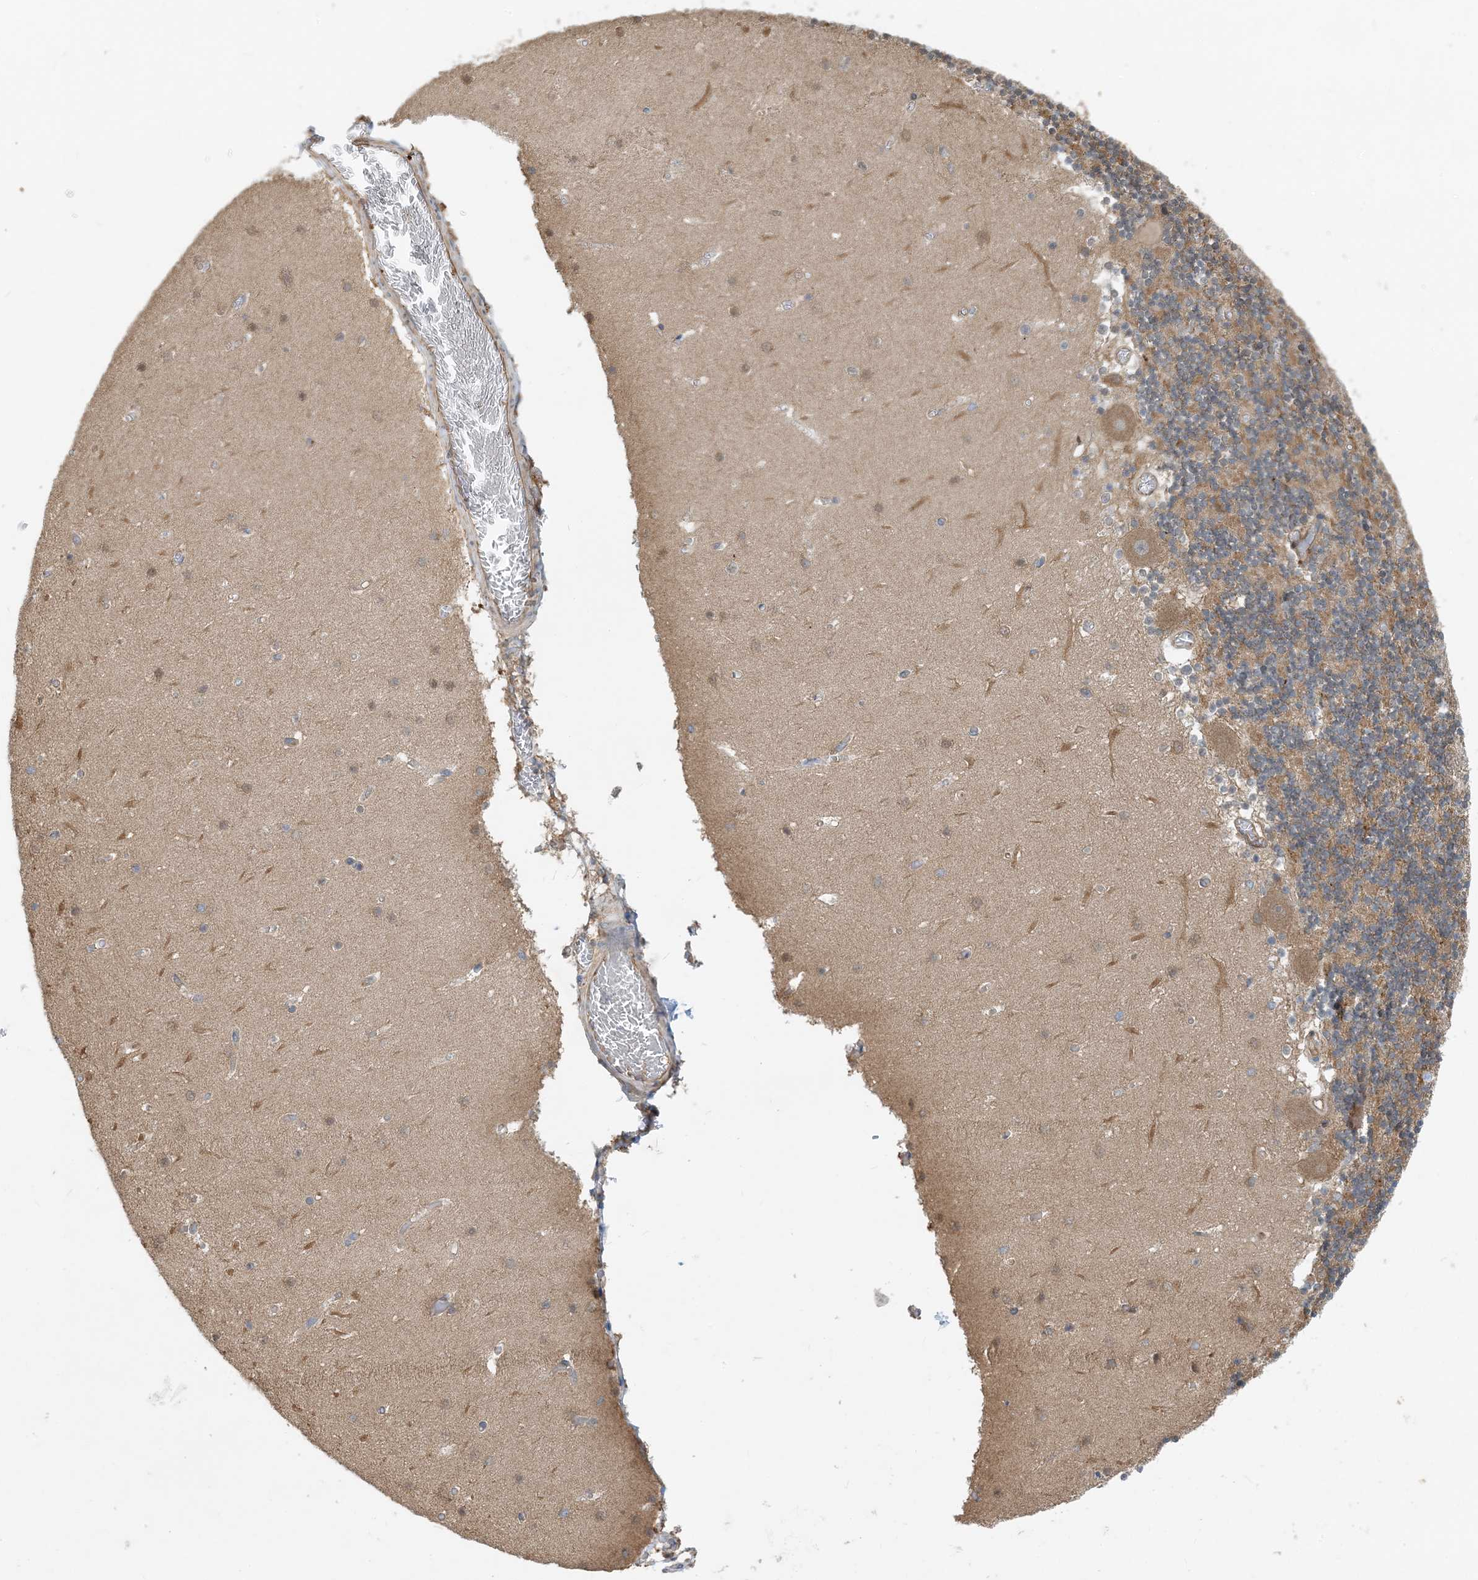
{"staining": {"intensity": "moderate", "quantity": ">75%", "location": "cytoplasmic/membranous"}, "tissue": "cerebellum", "cell_type": "Cells in granular layer", "image_type": "normal", "snomed": [{"axis": "morphology", "description": "Normal tissue, NOS"}, {"axis": "topography", "description": "Cerebellum"}], "caption": "Moderate cytoplasmic/membranous protein expression is identified in approximately >75% of cells in granular layer in cerebellum.", "gene": "SIDT1", "patient": {"sex": "female", "age": 28}}